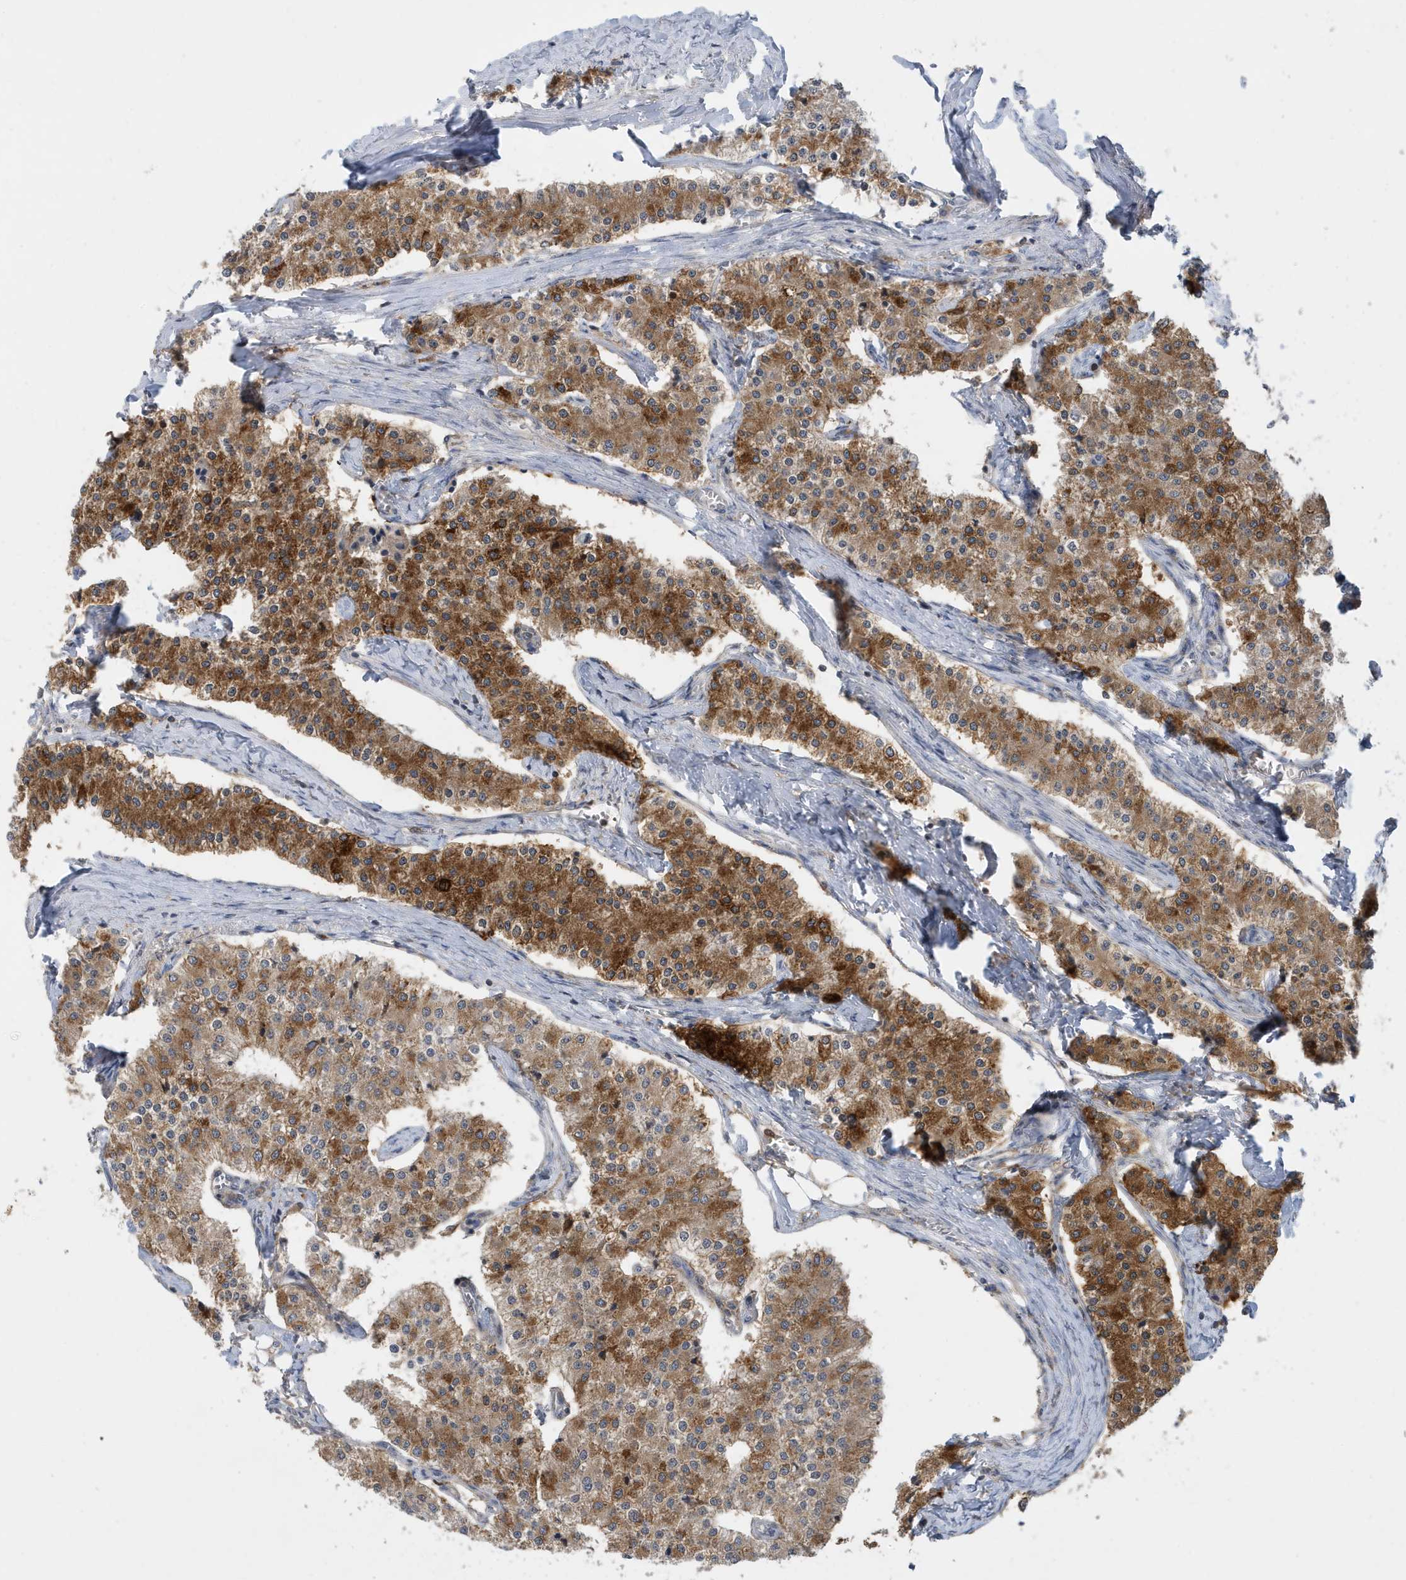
{"staining": {"intensity": "moderate", "quantity": ">75%", "location": "cytoplasmic/membranous"}, "tissue": "carcinoid", "cell_type": "Tumor cells", "image_type": "cancer", "snomed": [{"axis": "morphology", "description": "Carcinoid, malignant, NOS"}, {"axis": "topography", "description": "Colon"}], "caption": "Immunohistochemical staining of human carcinoid (malignant) exhibits medium levels of moderate cytoplasmic/membranous expression in about >75% of tumor cells.", "gene": "NSUN3", "patient": {"sex": "female", "age": 52}}